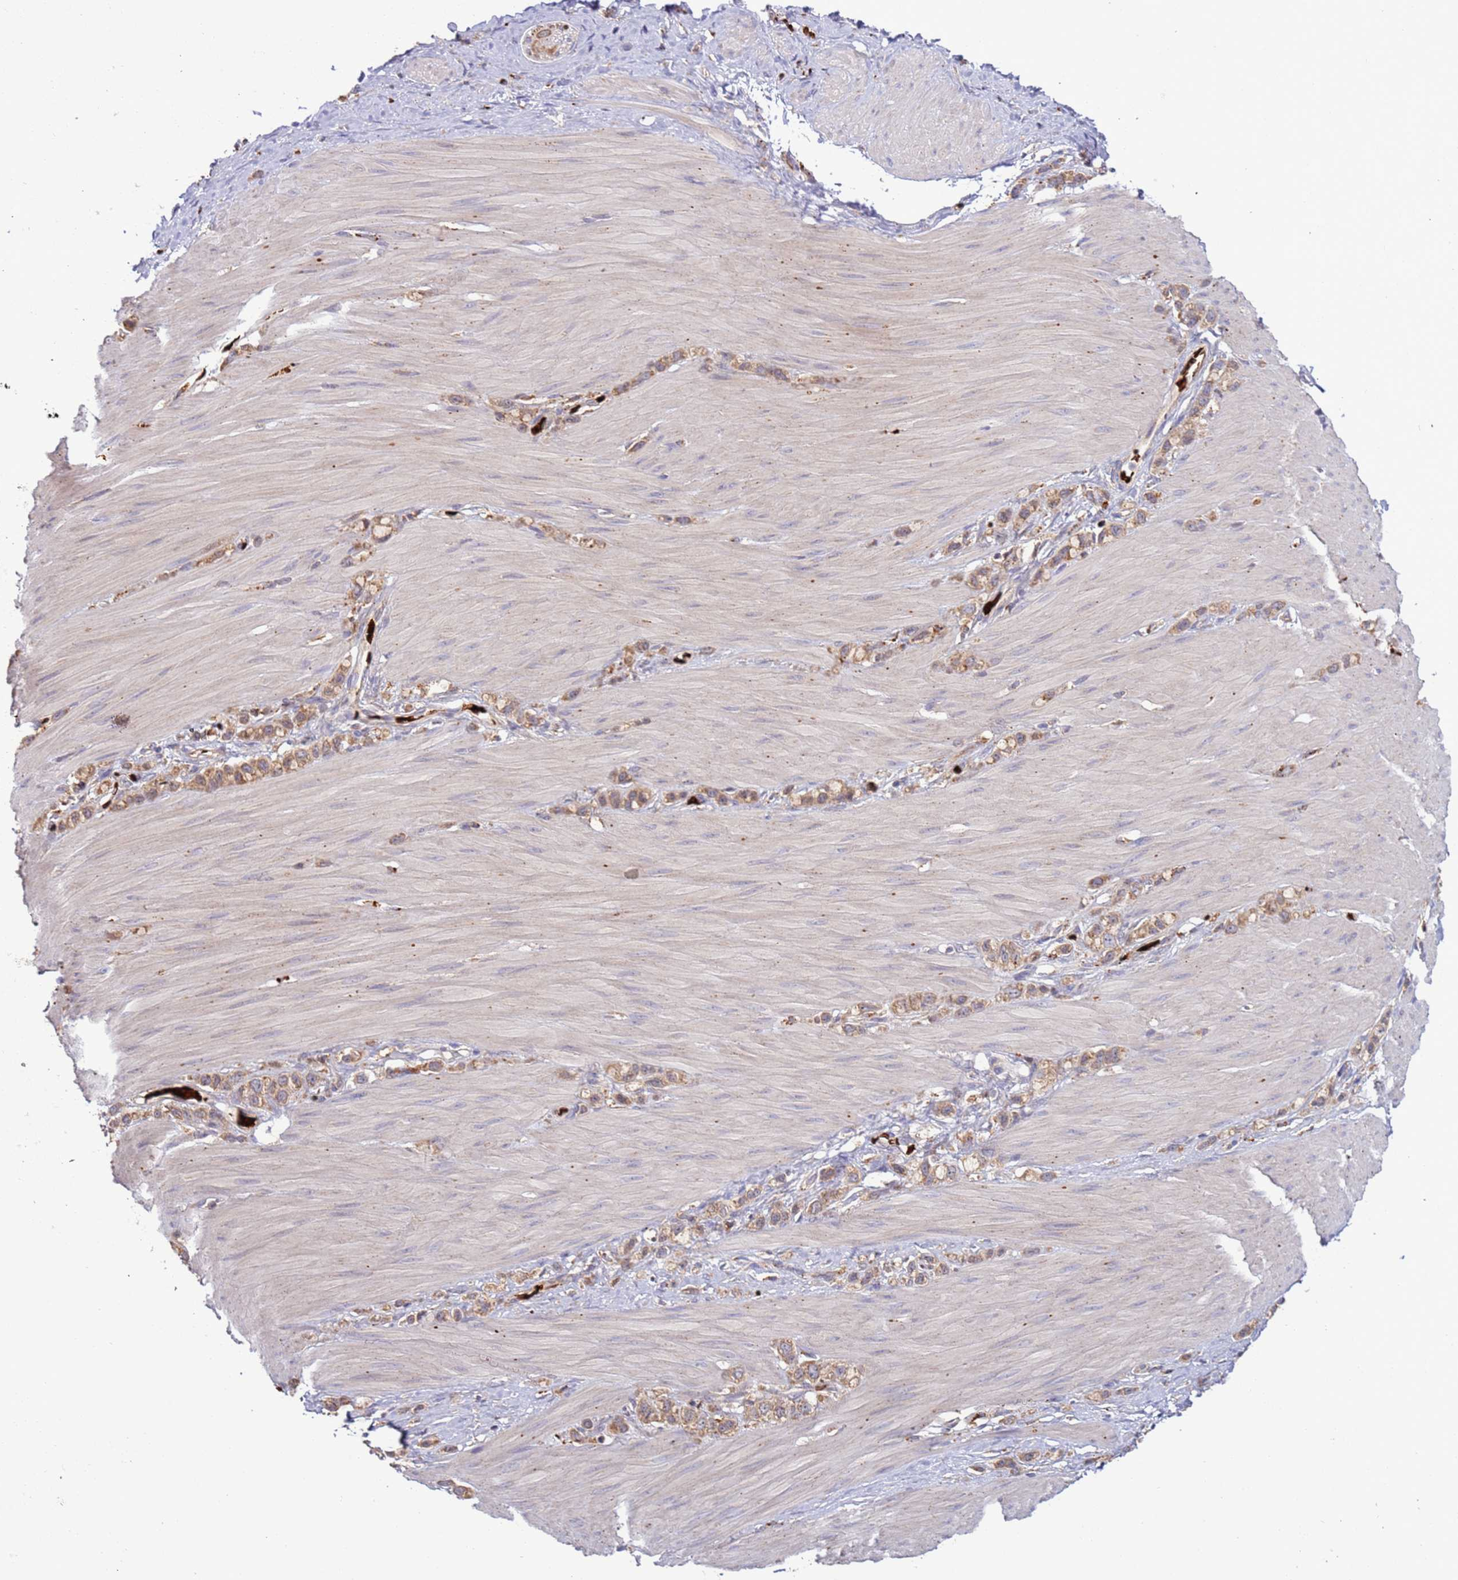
{"staining": {"intensity": "moderate", "quantity": ">75%", "location": "cytoplasmic/membranous"}, "tissue": "stomach cancer", "cell_type": "Tumor cells", "image_type": "cancer", "snomed": [{"axis": "morphology", "description": "Adenocarcinoma, NOS"}, {"axis": "topography", "description": "Stomach"}], "caption": "This photomicrograph shows immunohistochemistry staining of human stomach adenocarcinoma, with medium moderate cytoplasmic/membranous positivity in approximately >75% of tumor cells.", "gene": "VPS36", "patient": {"sex": "female", "age": 65}}